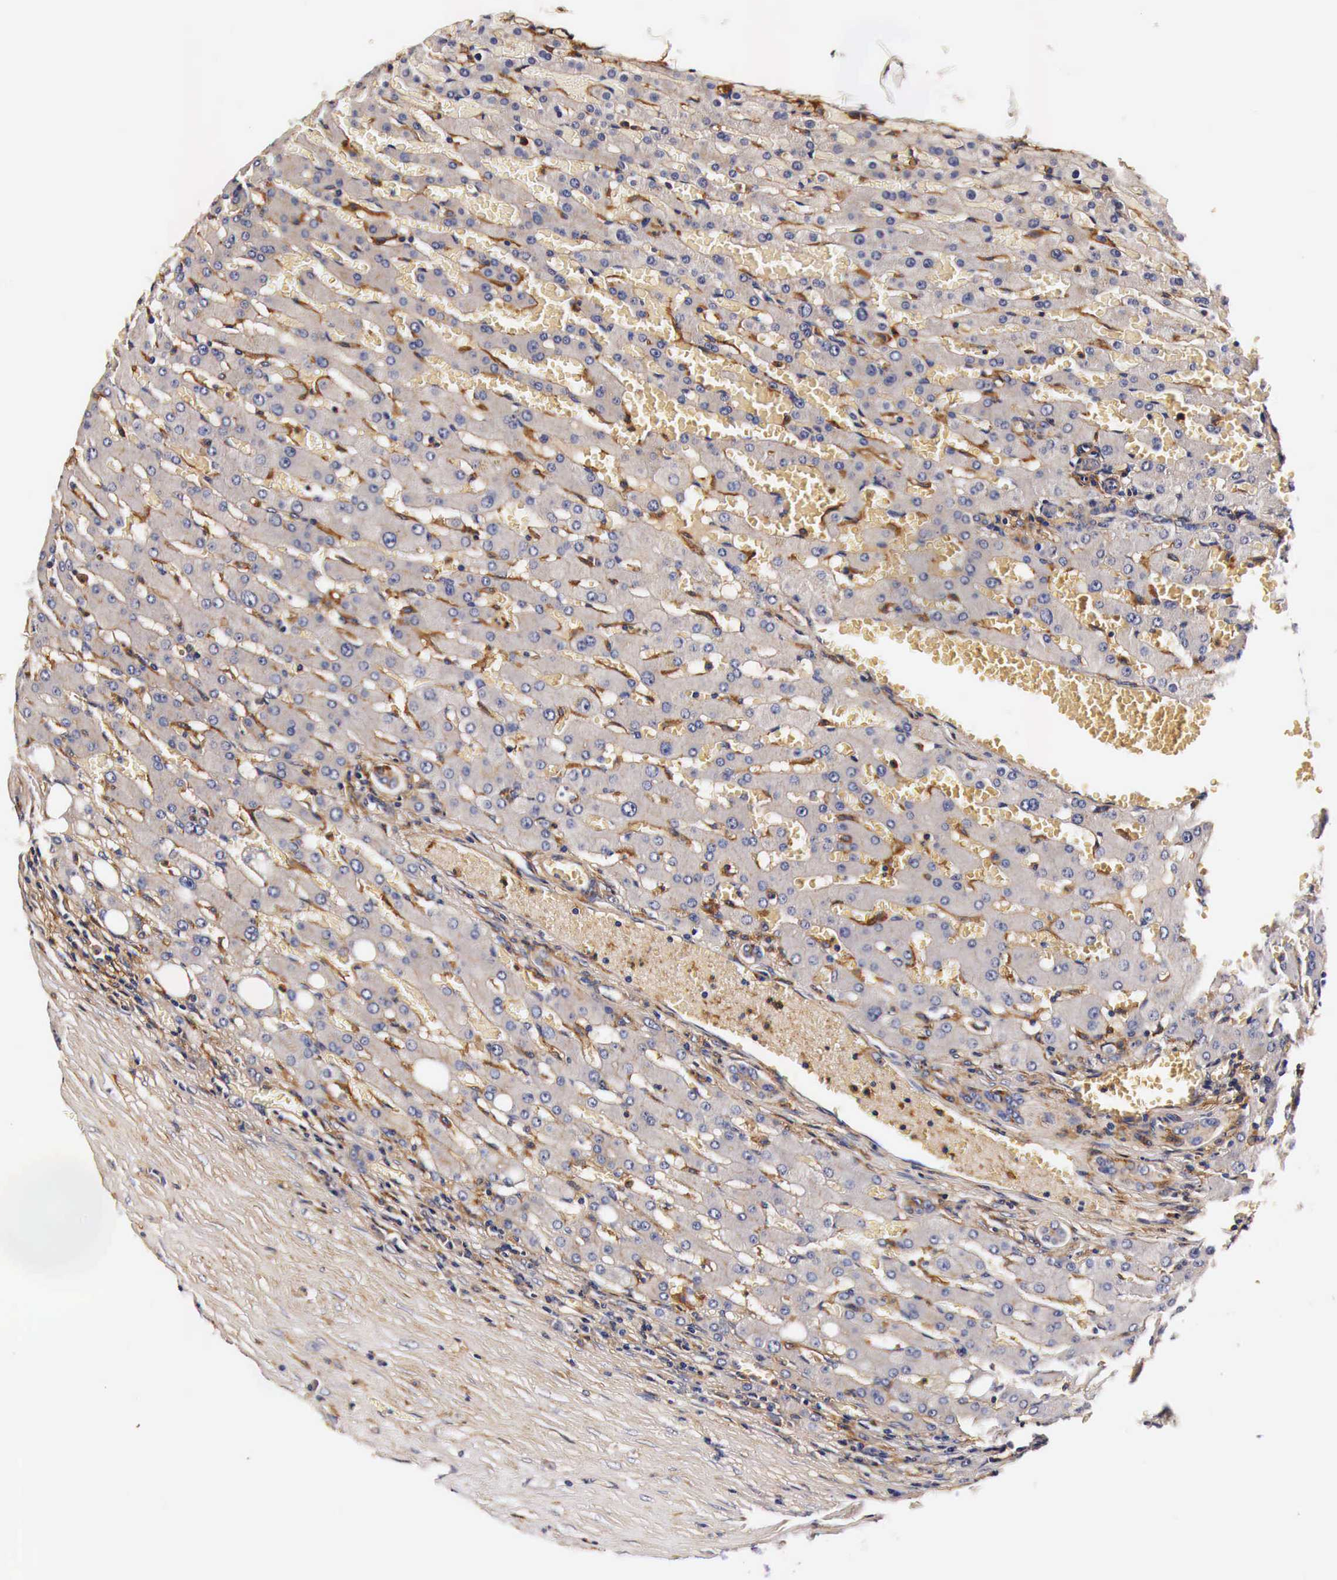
{"staining": {"intensity": "weak", "quantity": ">75%", "location": "cytoplasmic/membranous"}, "tissue": "liver", "cell_type": "Cholangiocytes", "image_type": "normal", "snomed": [{"axis": "morphology", "description": "Normal tissue, NOS"}, {"axis": "topography", "description": "Liver"}], "caption": "Liver stained with DAB IHC demonstrates low levels of weak cytoplasmic/membranous expression in approximately >75% of cholangiocytes.", "gene": "RP2", "patient": {"sex": "female", "age": 30}}